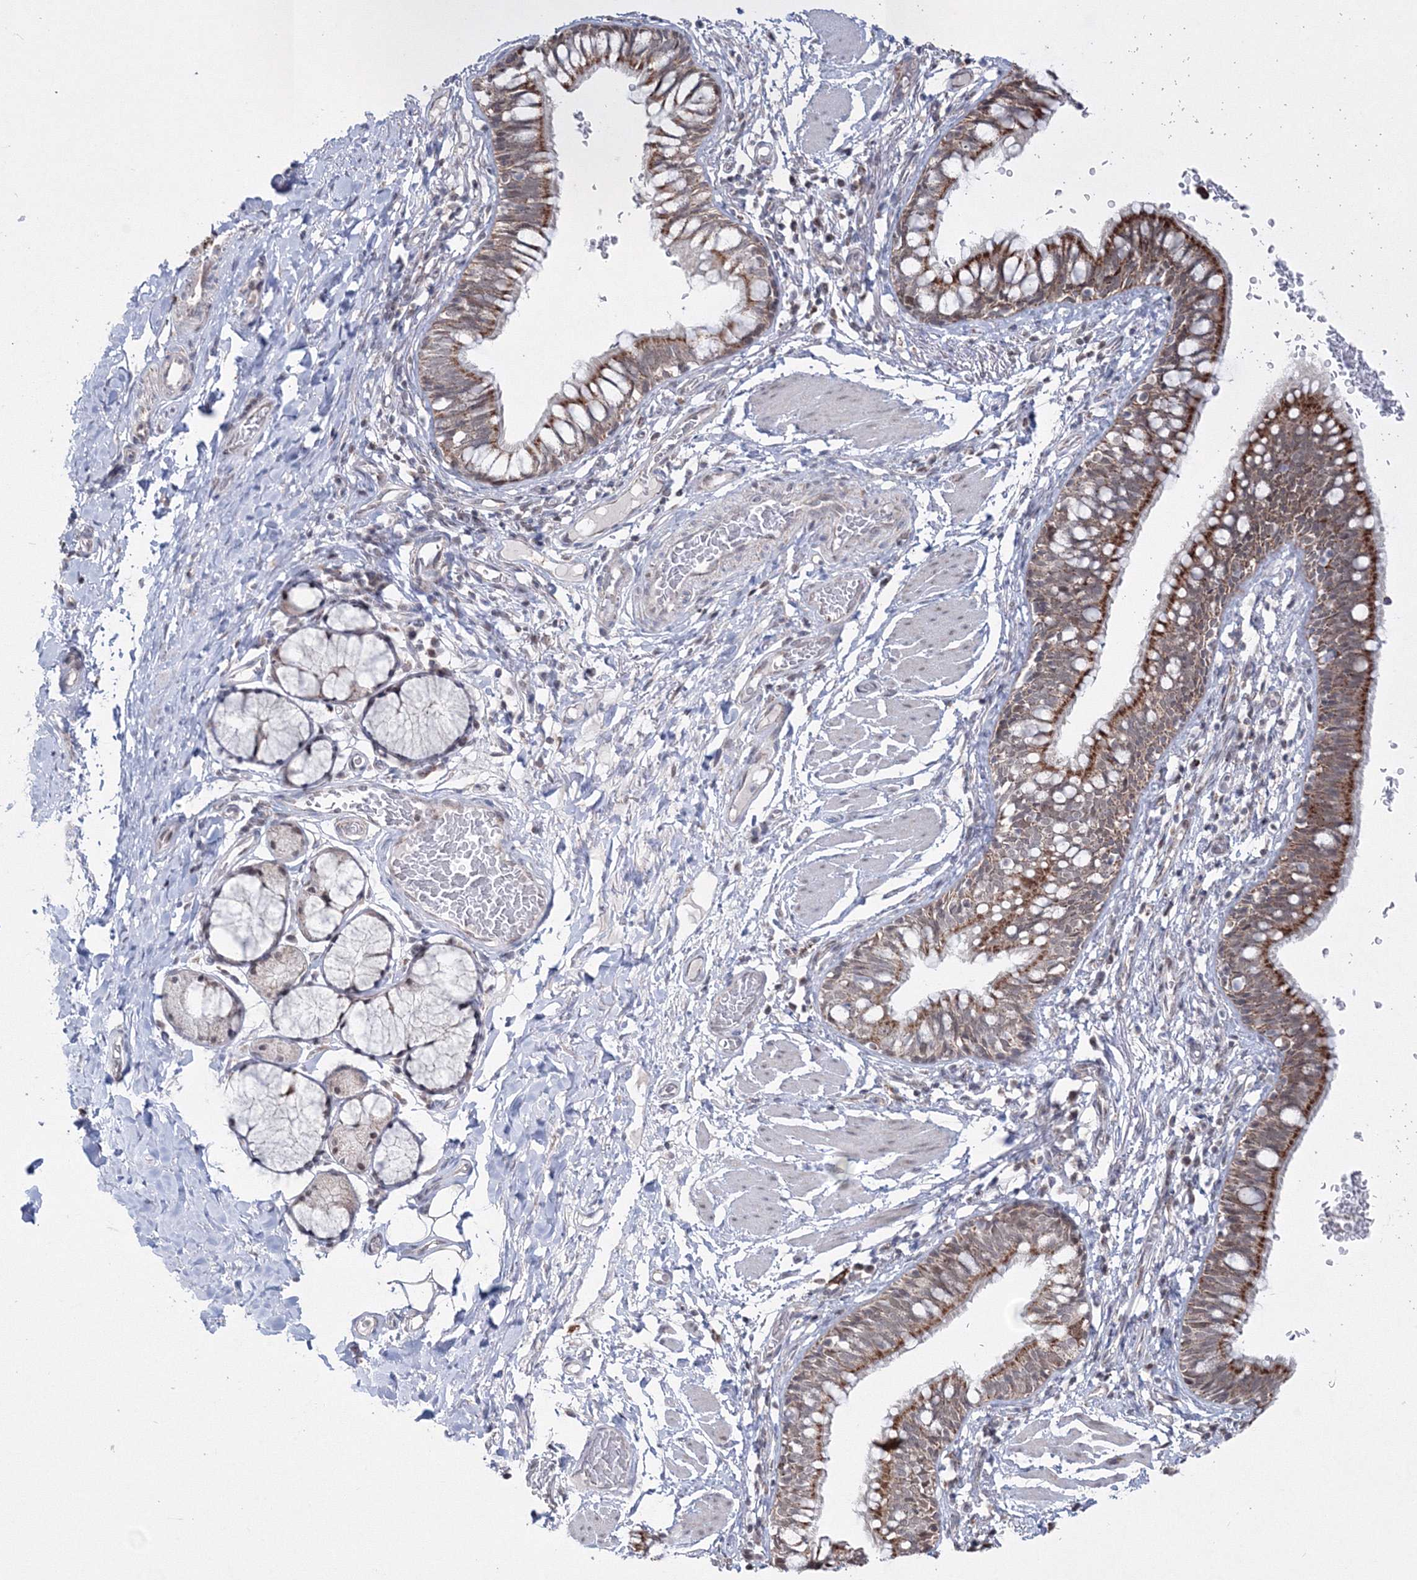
{"staining": {"intensity": "moderate", "quantity": "25%-75%", "location": "cytoplasmic/membranous"}, "tissue": "bronchus", "cell_type": "Respiratory epithelial cells", "image_type": "normal", "snomed": [{"axis": "morphology", "description": "Normal tissue, NOS"}, {"axis": "topography", "description": "Cartilage tissue"}, {"axis": "topography", "description": "Bronchus"}], "caption": "A medium amount of moderate cytoplasmic/membranous staining is identified in approximately 25%-75% of respiratory epithelial cells in benign bronchus. The staining was performed using DAB, with brown indicating positive protein expression. Nuclei are stained blue with hematoxylin.", "gene": "GRSF1", "patient": {"sex": "female", "age": 36}}